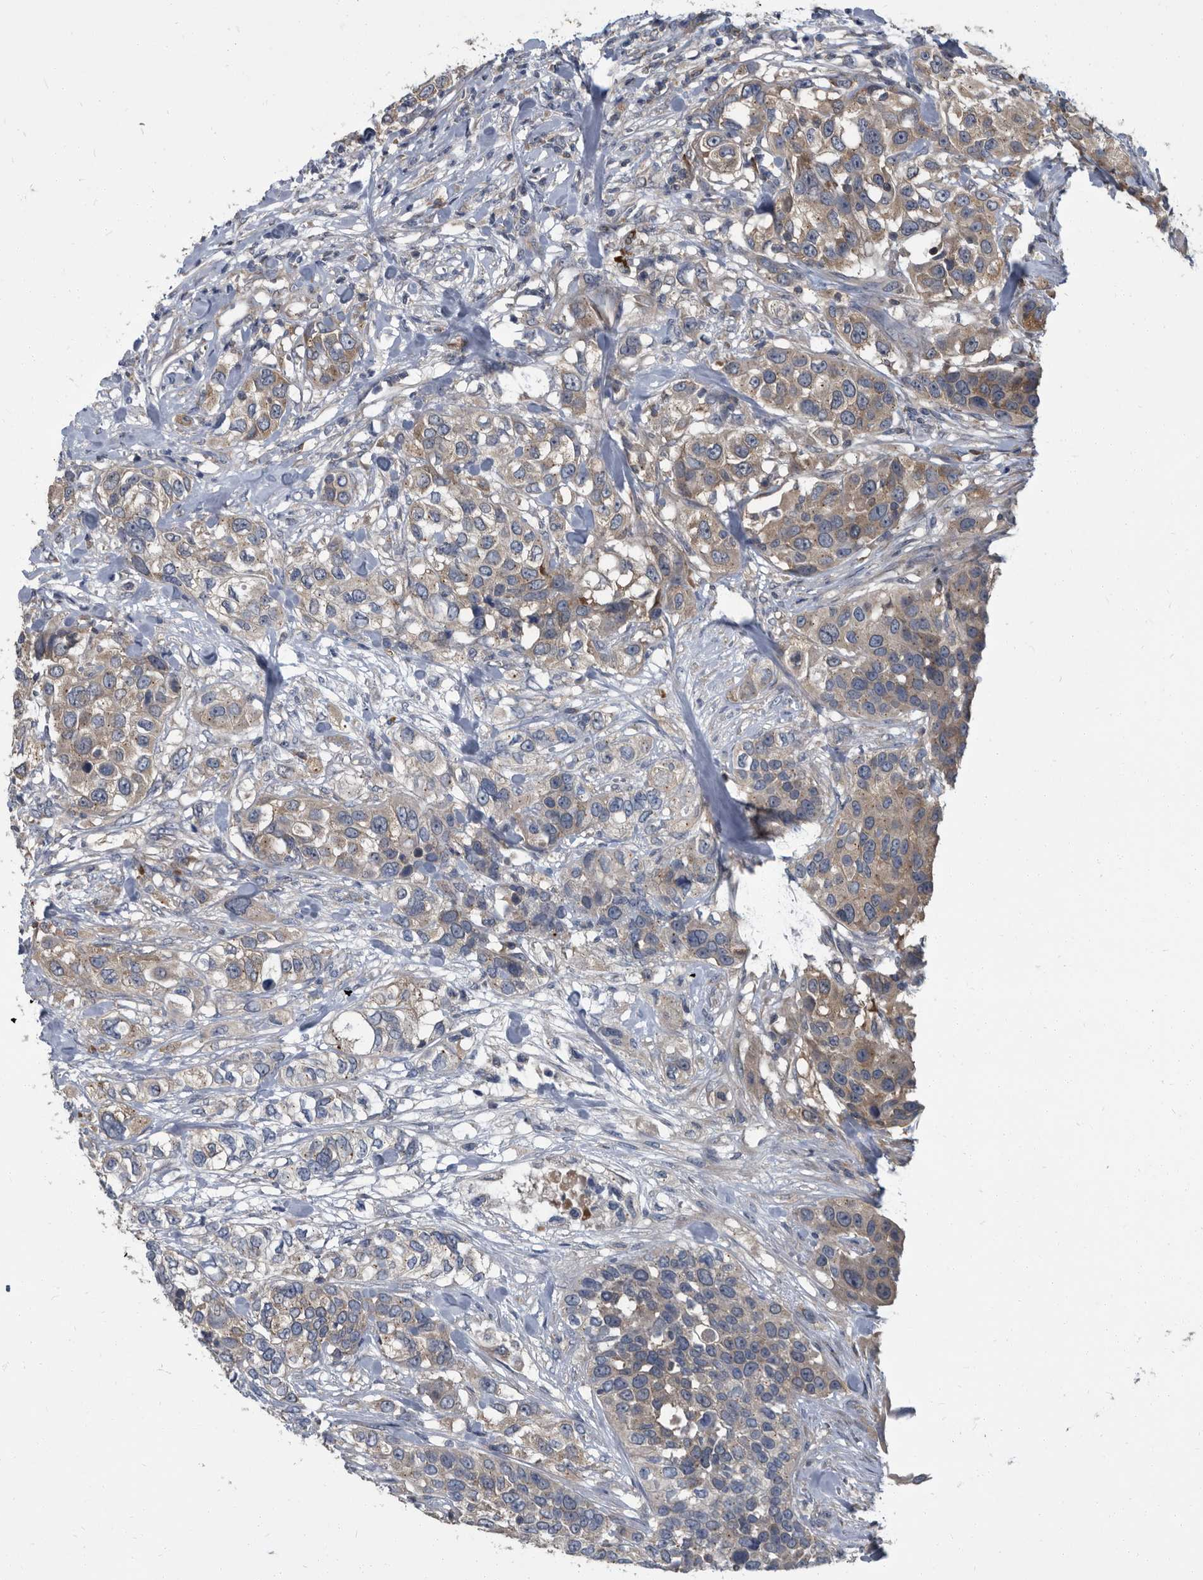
{"staining": {"intensity": "moderate", "quantity": ">75%", "location": "cytoplasmic/membranous"}, "tissue": "urothelial cancer", "cell_type": "Tumor cells", "image_type": "cancer", "snomed": [{"axis": "morphology", "description": "Urothelial carcinoma, High grade"}, {"axis": "topography", "description": "Urinary bladder"}], "caption": "Urothelial cancer stained with DAB immunohistochemistry displays medium levels of moderate cytoplasmic/membranous expression in approximately >75% of tumor cells.", "gene": "CDV3", "patient": {"sex": "female", "age": 80}}